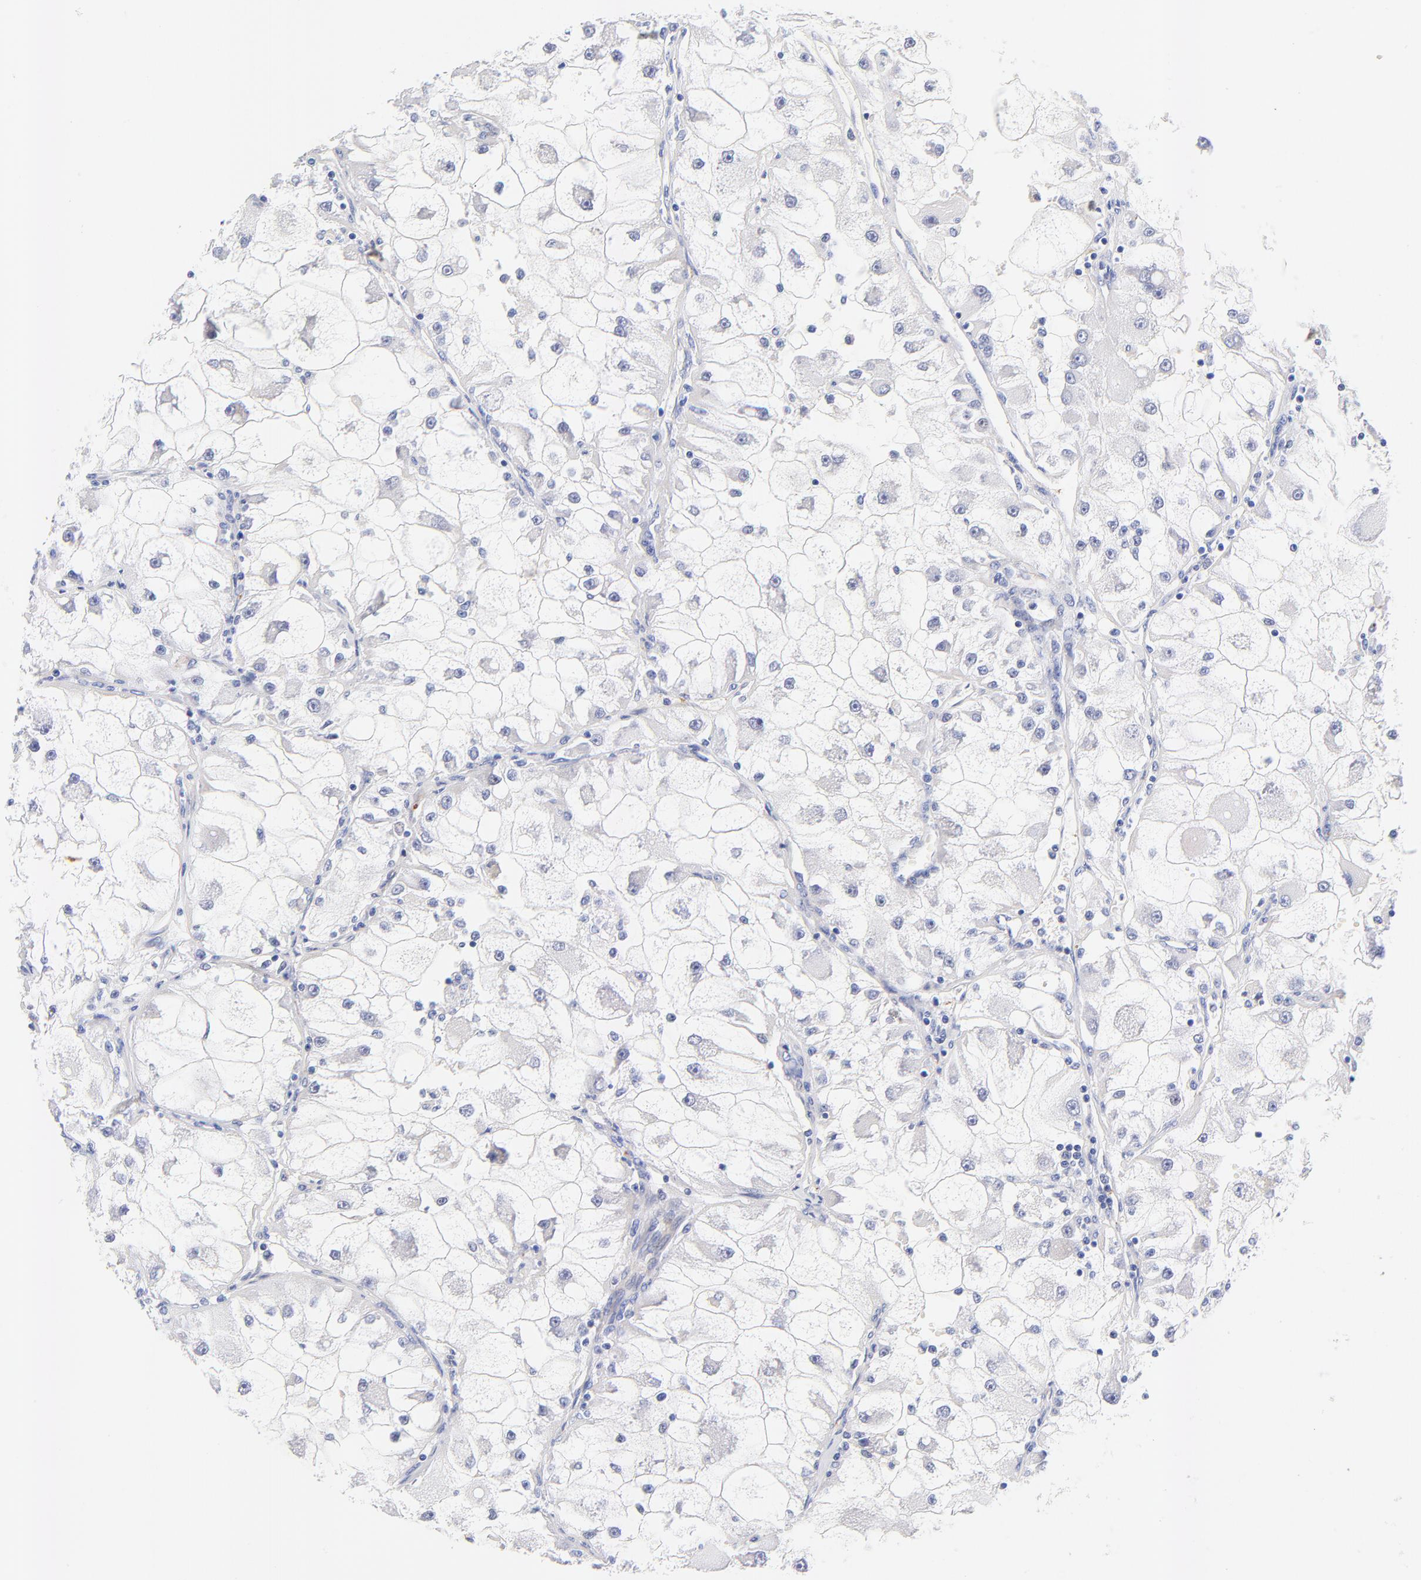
{"staining": {"intensity": "negative", "quantity": "none", "location": "none"}, "tissue": "renal cancer", "cell_type": "Tumor cells", "image_type": "cancer", "snomed": [{"axis": "morphology", "description": "Adenocarcinoma, NOS"}, {"axis": "topography", "description": "Kidney"}], "caption": "High power microscopy micrograph of an immunohistochemistry photomicrograph of renal adenocarcinoma, revealing no significant positivity in tumor cells.", "gene": "FAM117B", "patient": {"sex": "female", "age": 73}}